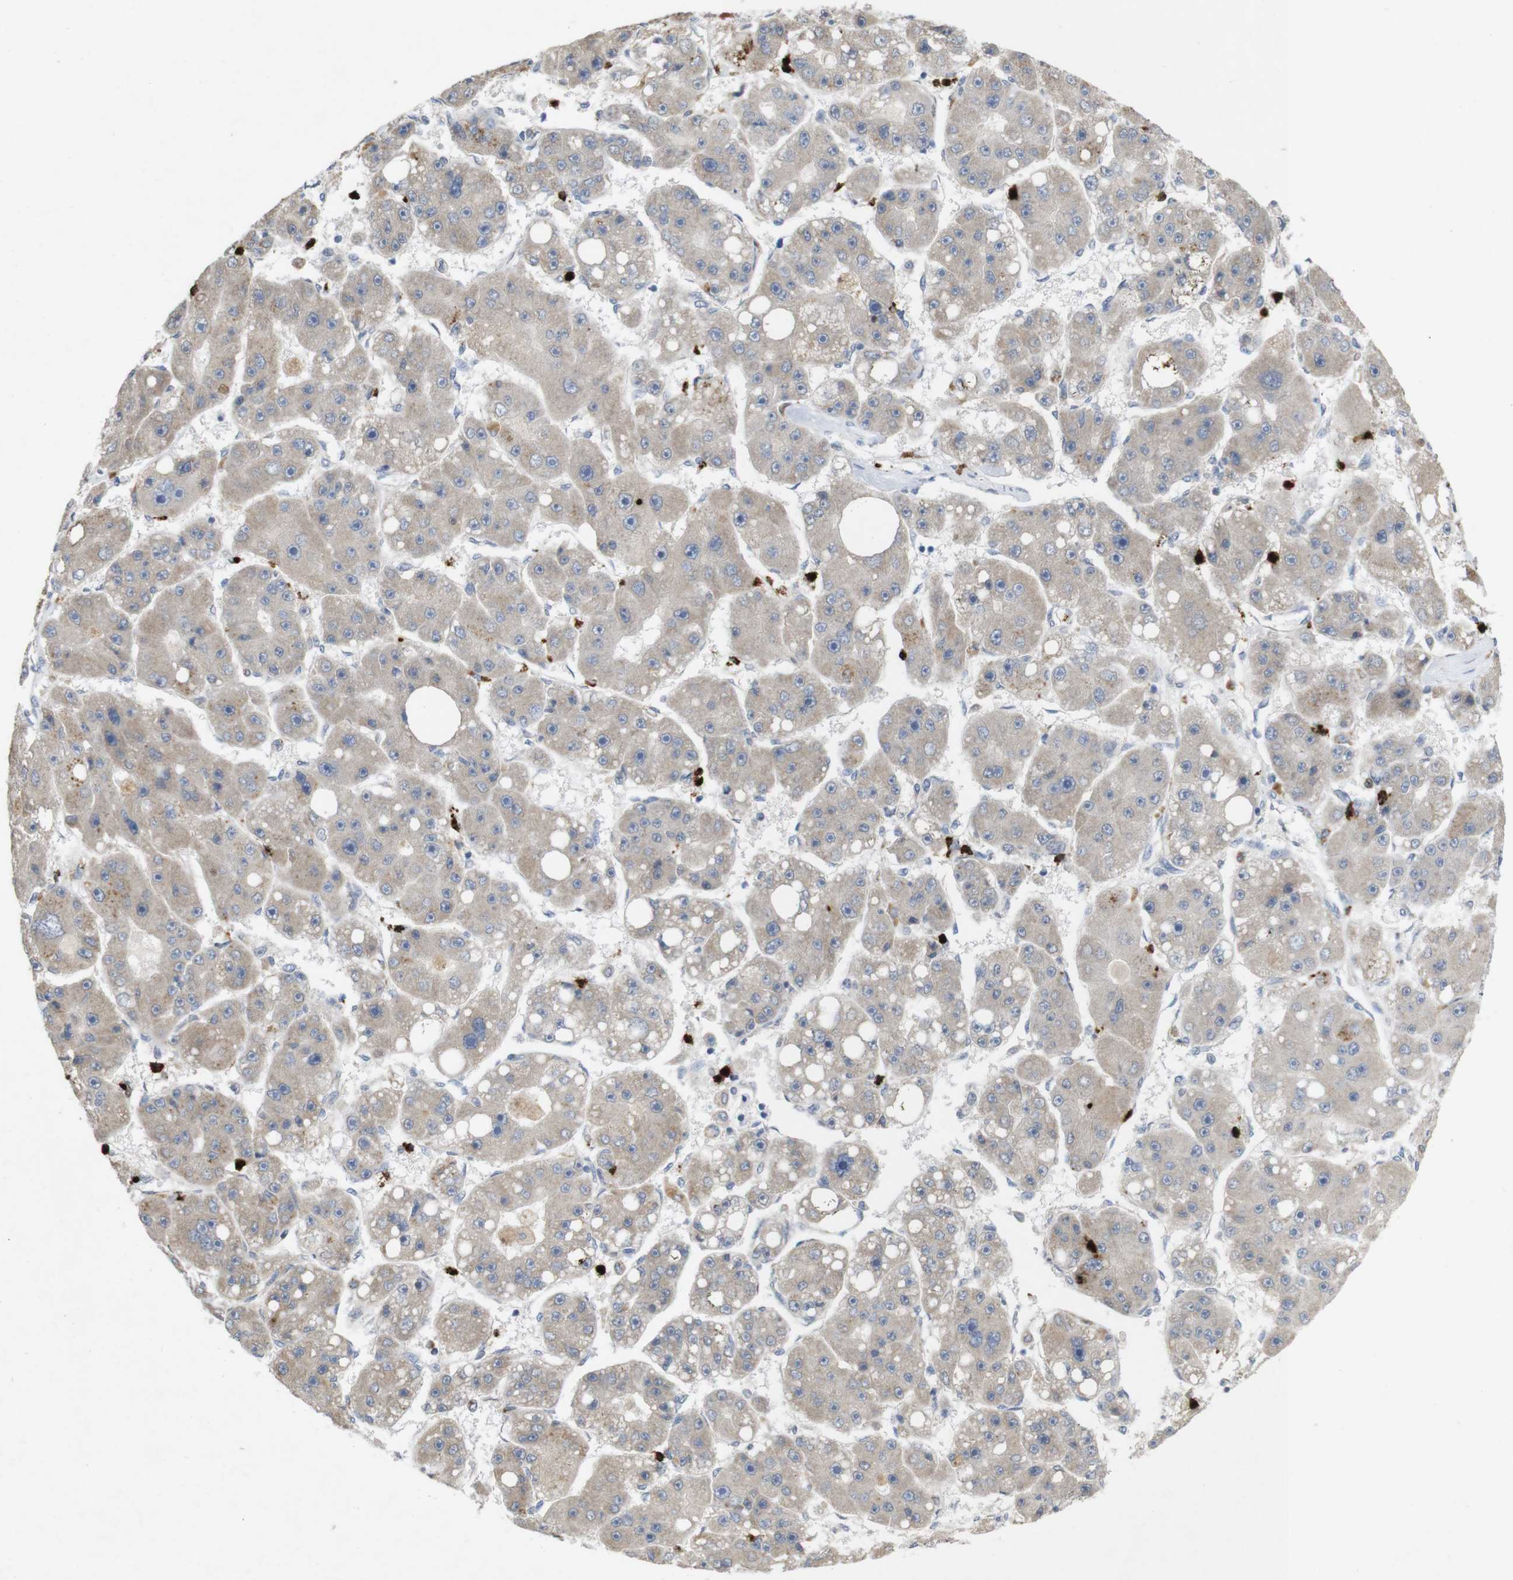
{"staining": {"intensity": "negative", "quantity": "none", "location": "none"}, "tissue": "liver cancer", "cell_type": "Tumor cells", "image_type": "cancer", "snomed": [{"axis": "morphology", "description": "Carcinoma, Hepatocellular, NOS"}, {"axis": "topography", "description": "Liver"}], "caption": "The micrograph demonstrates no staining of tumor cells in hepatocellular carcinoma (liver). (DAB IHC, high magnification).", "gene": "TSPAN14", "patient": {"sex": "female", "age": 61}}